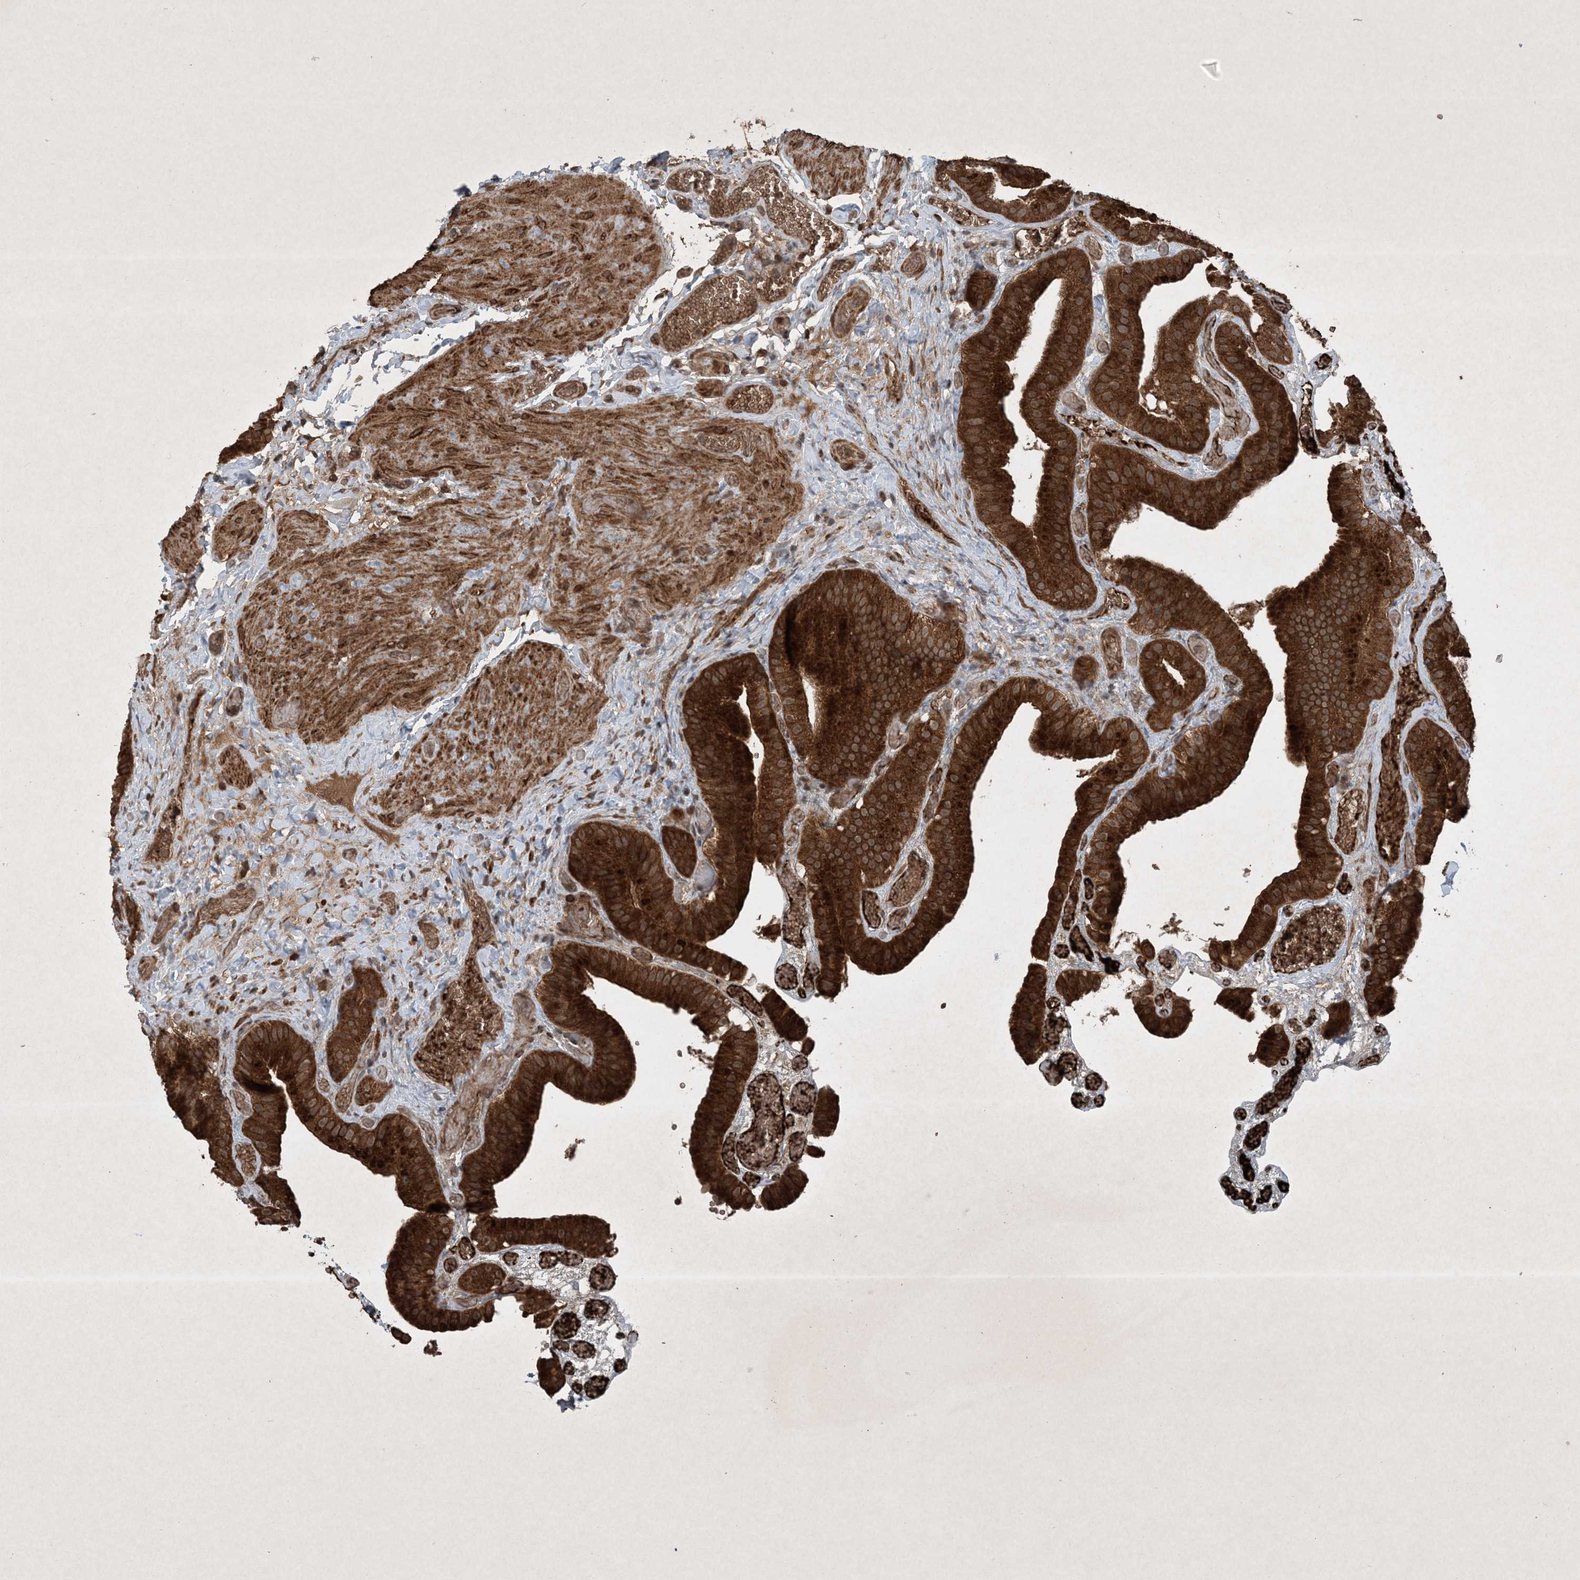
{"staining": {"intensity": "strong", "quantity": ">75%", "location": "cytoplasmic/membranous"}, "tissue": "gallbladder", "cell_type": "Glandular cells", "image_type": "normal", "snomed": [{"axis": "morphology", "description": "Normal tissue, NOS"}, {"axis": "topography", "description": "Gallbladder"}], "caption": "A photomicrograph showing strong cytoplasmic/membranous expression in about >75% of glandular cells in normal gallbladder, as visualized by brown immunohistochemical staining.", "gene": "GNG5", "patient": {"sex": "female", "age": 64}}